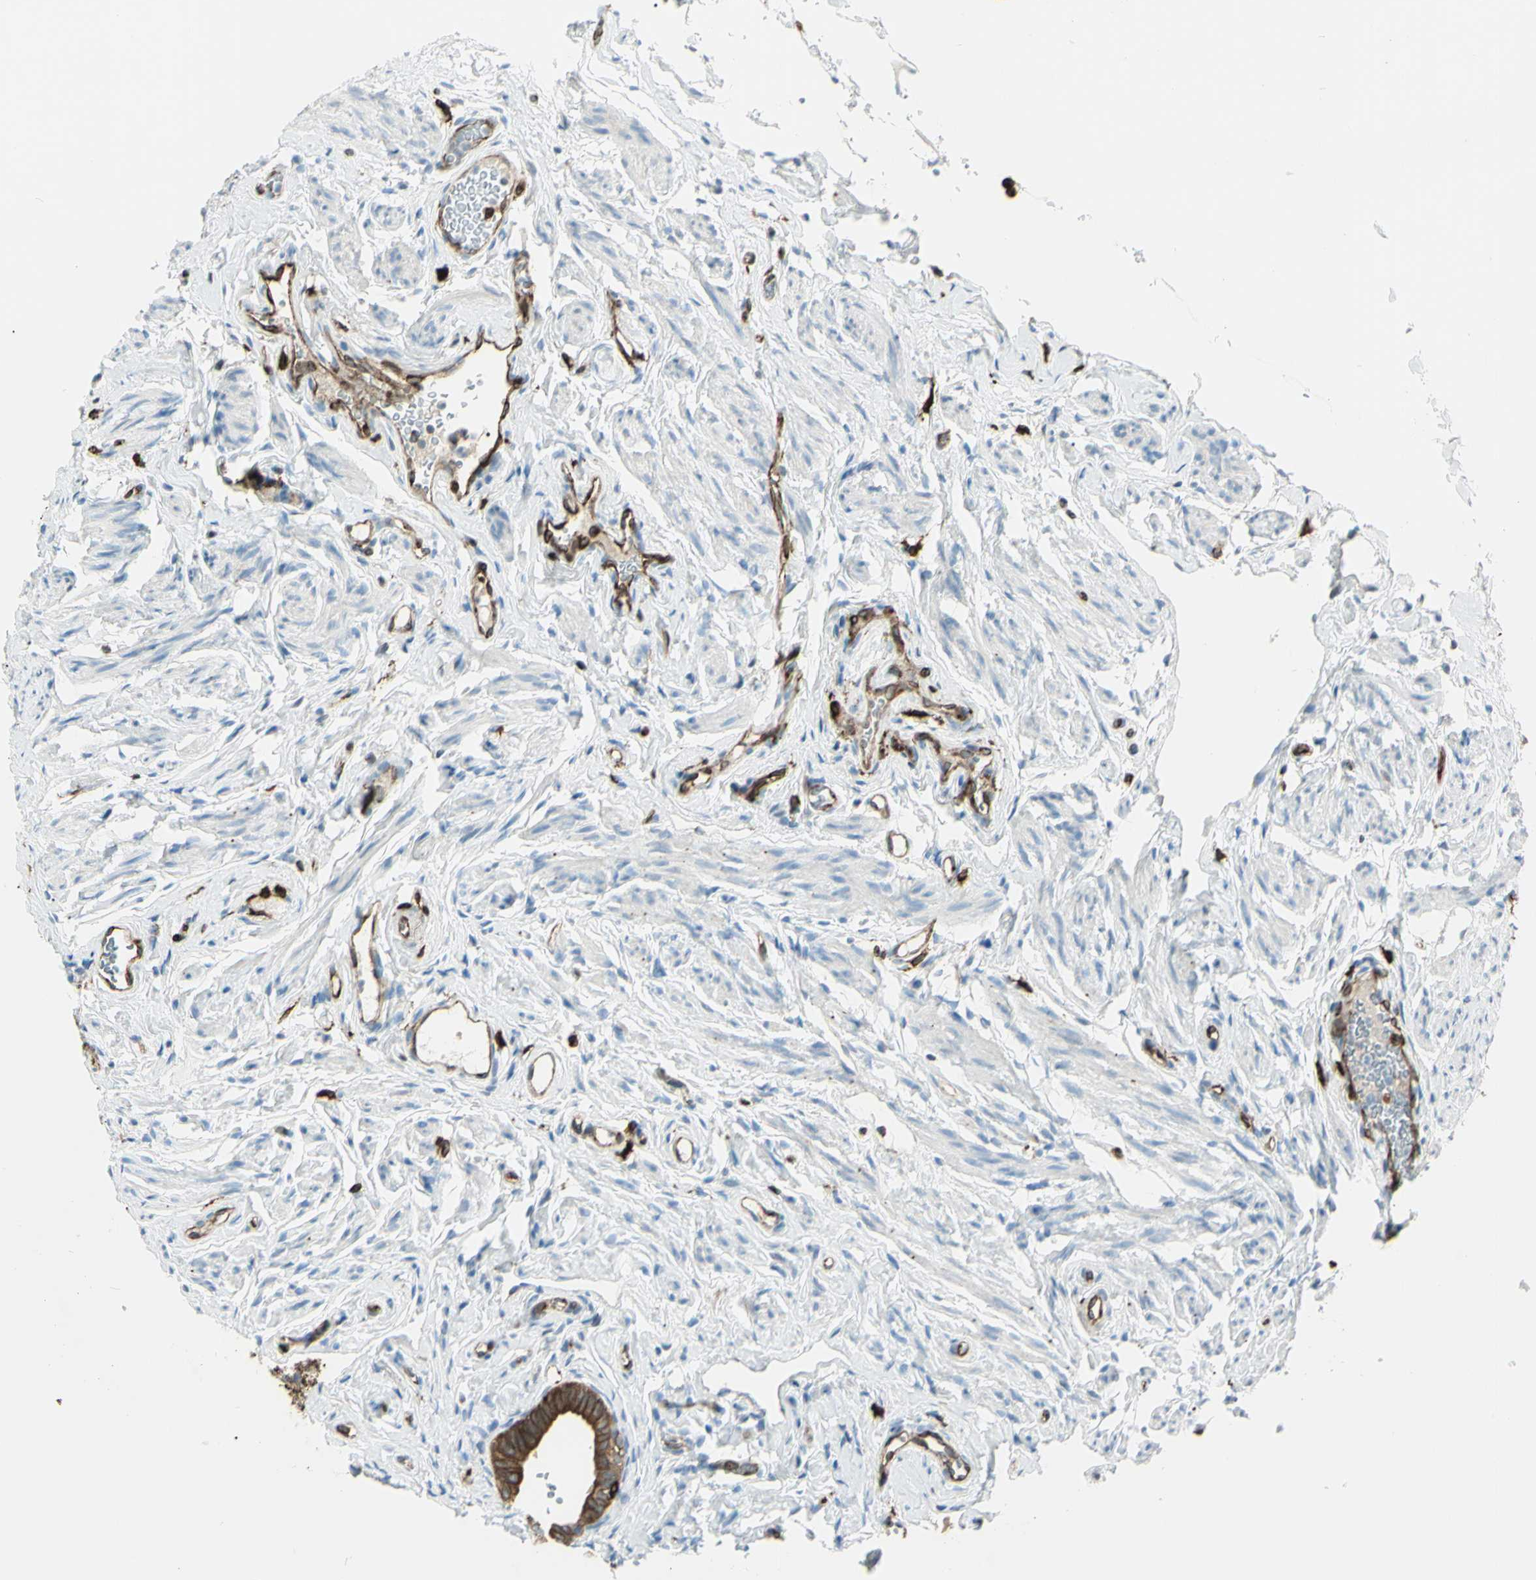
{"staining": {"intensity": "strong", "quantity": ">75%", "location": "cytoplasmic/membranous"}, "tissue": "fallopian tube", "cell_type": "Glandular cells", "image_type": "normal", "snomed": [{"axis": "morphology", "description": "Normal tissue, NOS"}, {"axis": "topography", "description": "Fallopian tube"}], "caption": "Immunohistochemistry (IHC) photomicrograph of normal fallopian tube: fallopian tube stained using immunohistochemistry shows high levels of strong protein expression localized specifically in the cytoplasmic/membranous of glandular cells, appearing as a cytoplasmic/membranous brown color.", "gene": "CD74", "patient": {"sex": "female", "age": 71}}